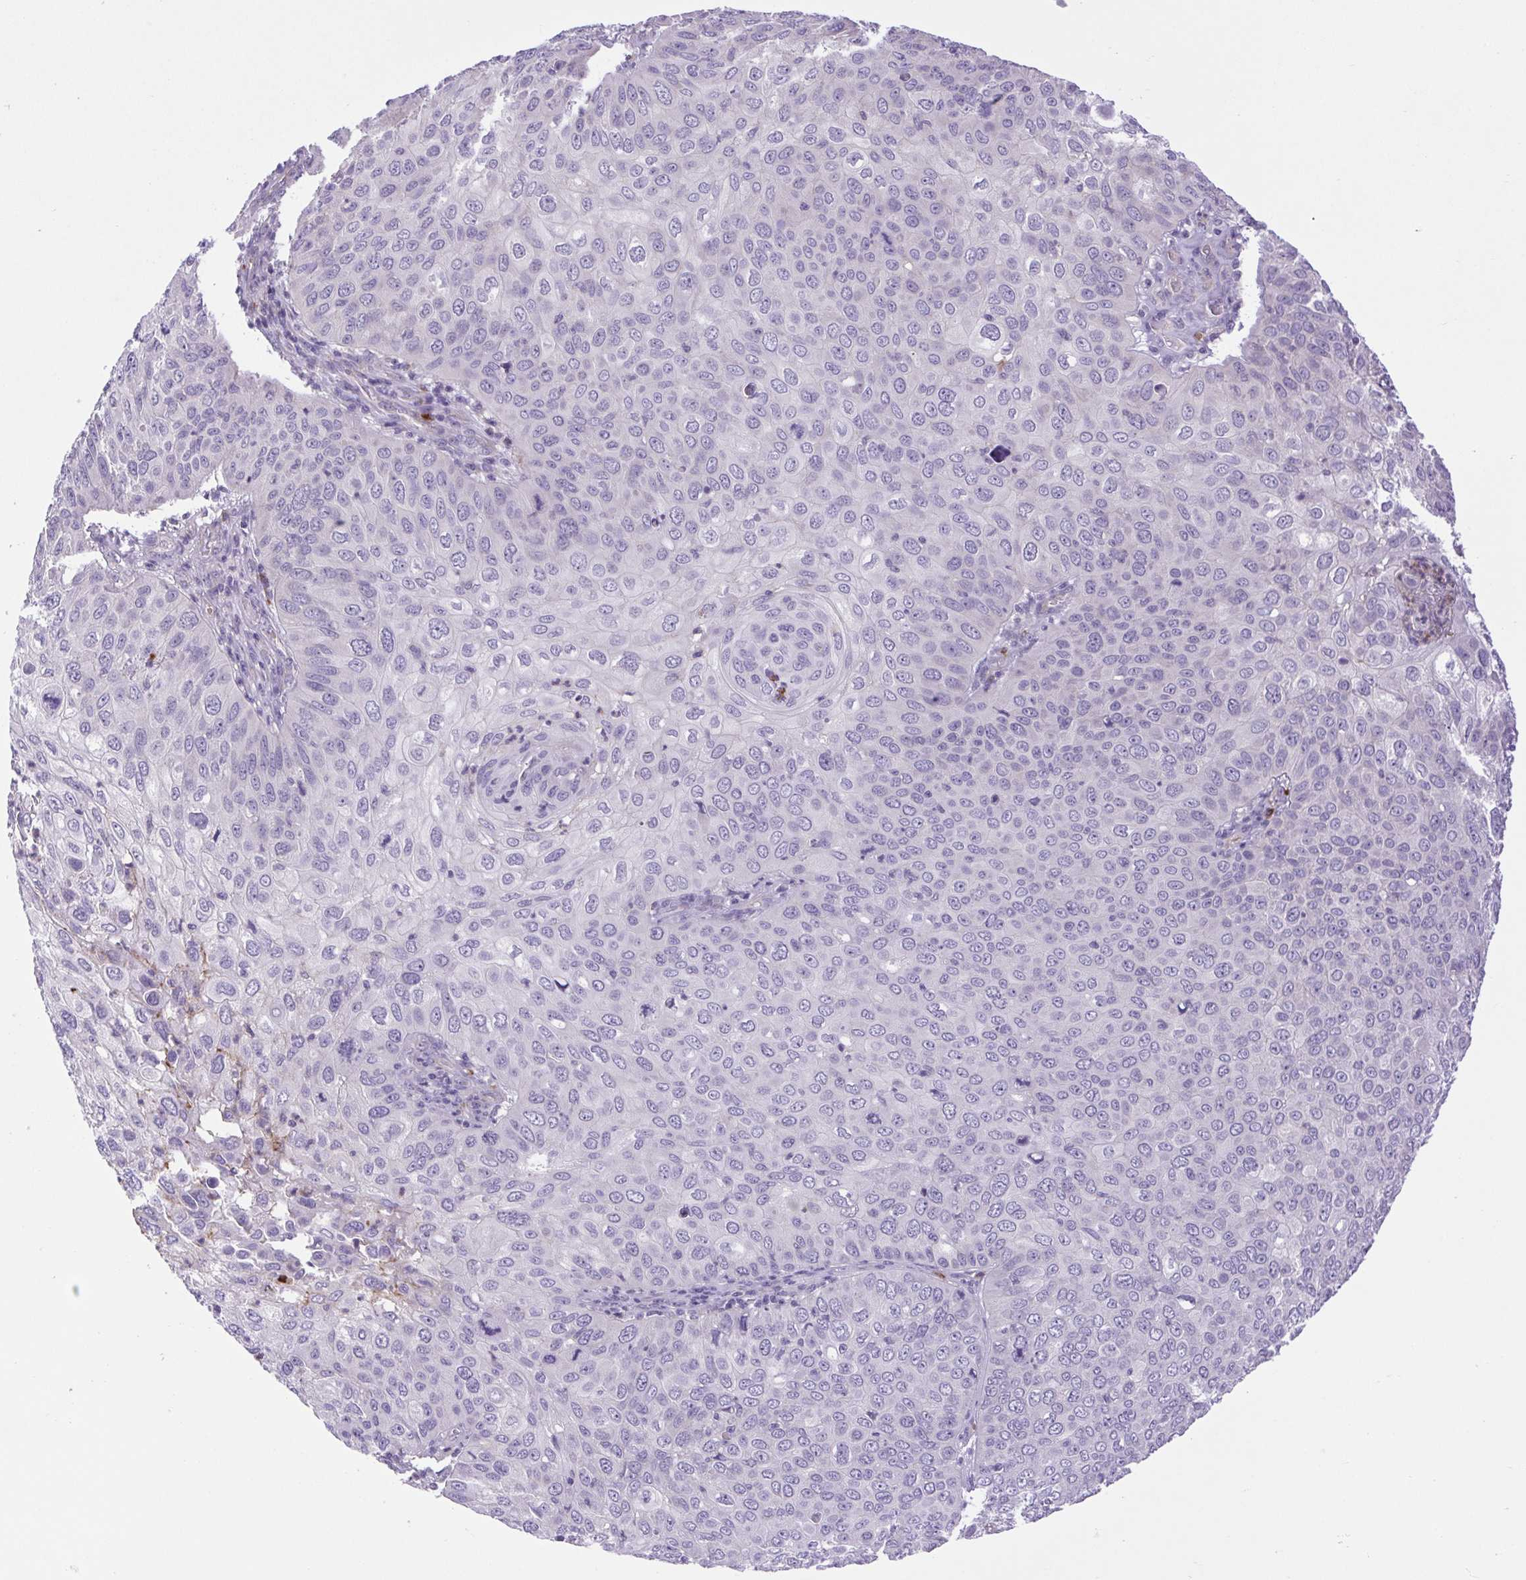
{"staining": {"intensity": "negative", "quantity": "none", "location": "none"}, "tissue": "skin cancer", "cell_type": "Tumor cells", "image_type": "cancer", "snomed": [{"axis": "morphology", "description": "Squamous cell carcinoma, NOS"}, {"axis": "topography", "description": "Skin"}], "caption": "Immunohistochemistry (IHC) of skin cancer shows no positivity in tumor cells.", "gene": "FAM177B", "patient": {"sex": "male", "age": 87}}